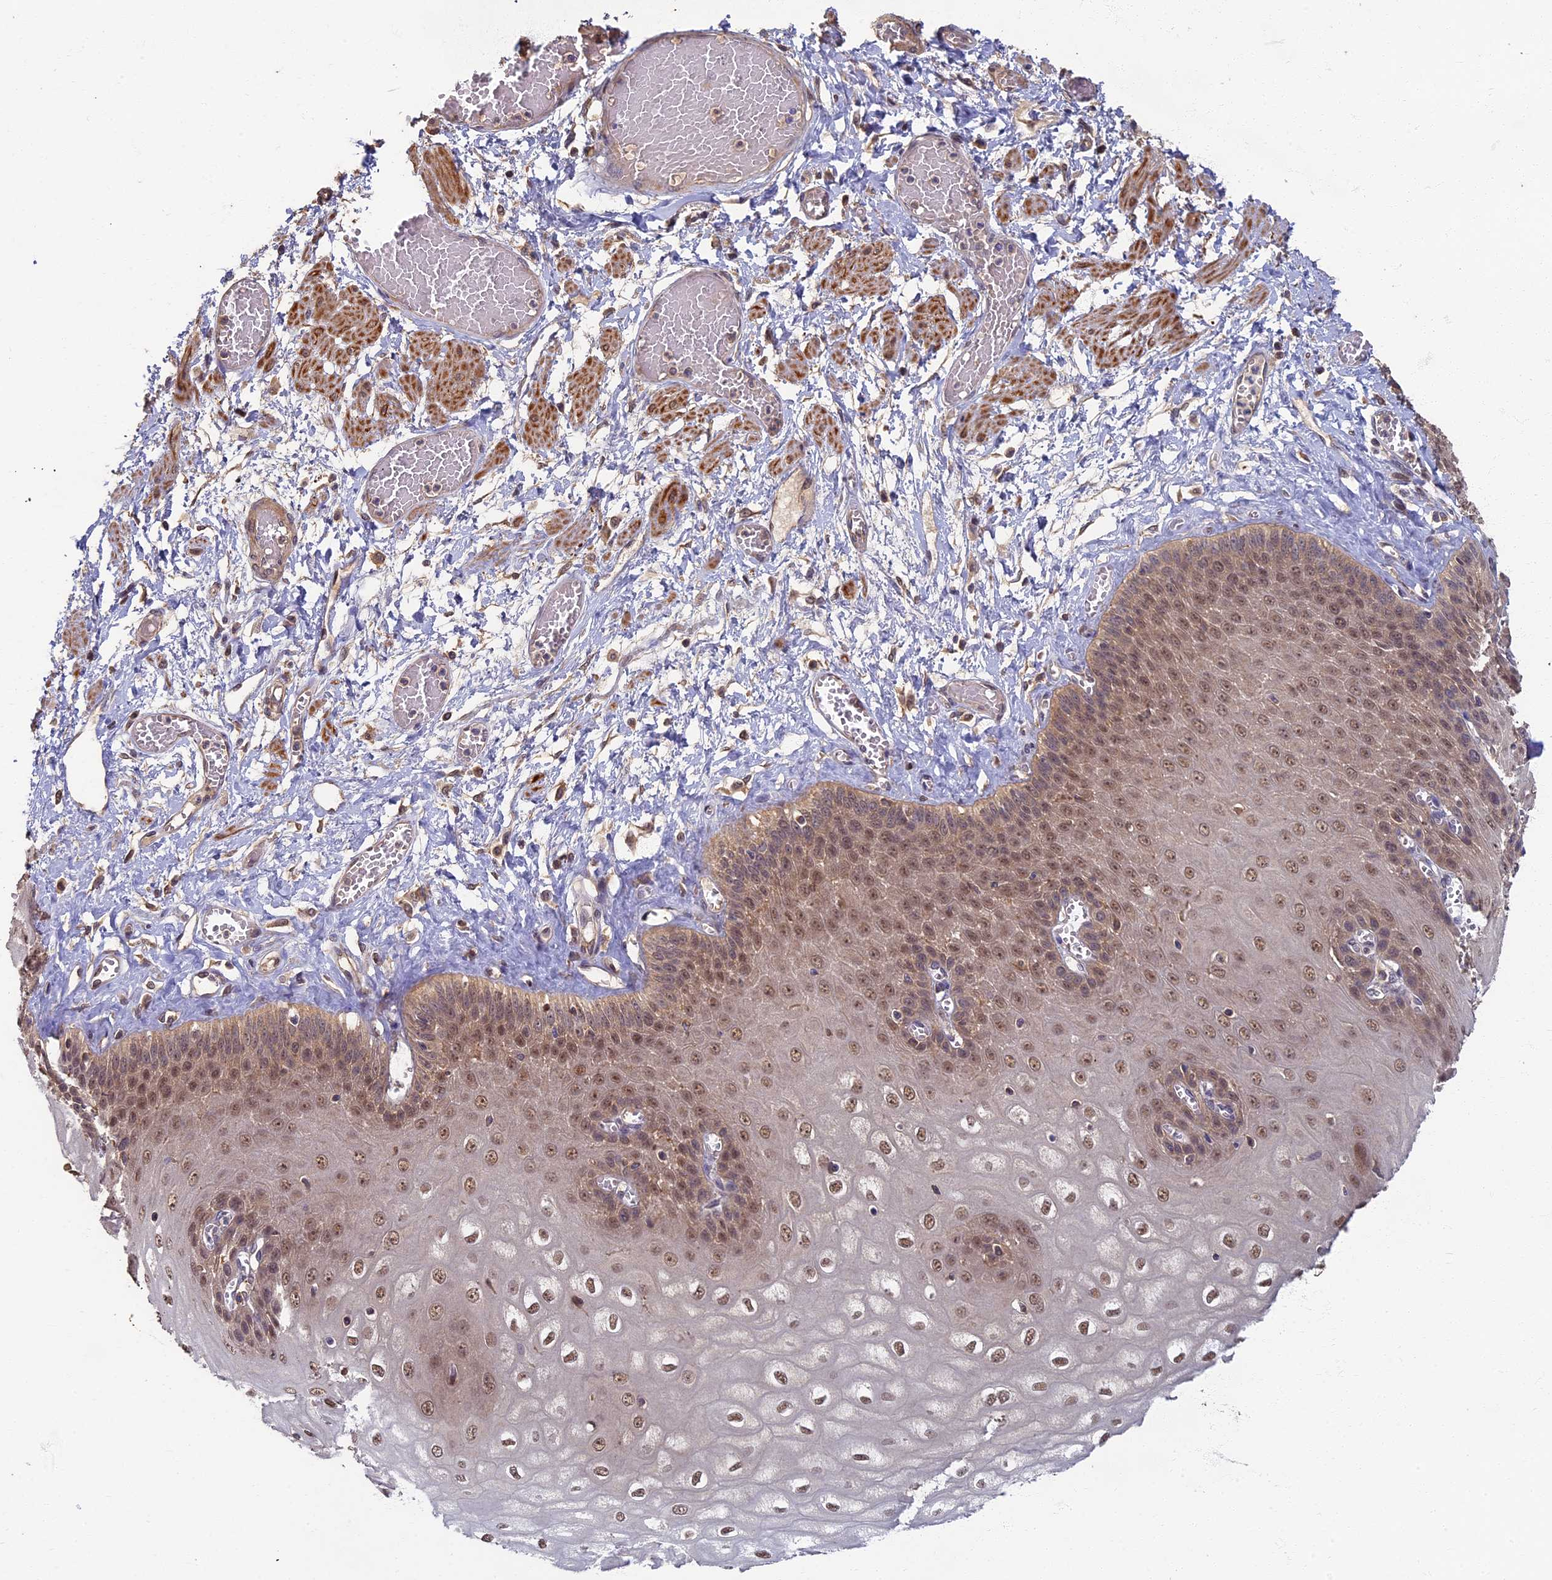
{"staining": {"intensity": "moderate", "quantity": "25%-75%", "location": "nuclear"}, "tissue": "esophagus", "cell_type": "Squamous epithelial cells", "image_type": "normal", "snomed": [{"axis": "morphology", "description": "Normal tissue, NOS"}, {"axis": "topography", "description": "Esophagus"}], "caption": "Normal esophagus demonstrates moderate nuclear positivity in about 25%-75% of squamous epithelial cells, visualized by immunohistochemistry. (DAB (3,3'-diaminobenzidine) IHC, brown staining for protein, blue staining for nuclei).", "gene": "RSPH3", "patient": {"sex": "male", "age": 60}}